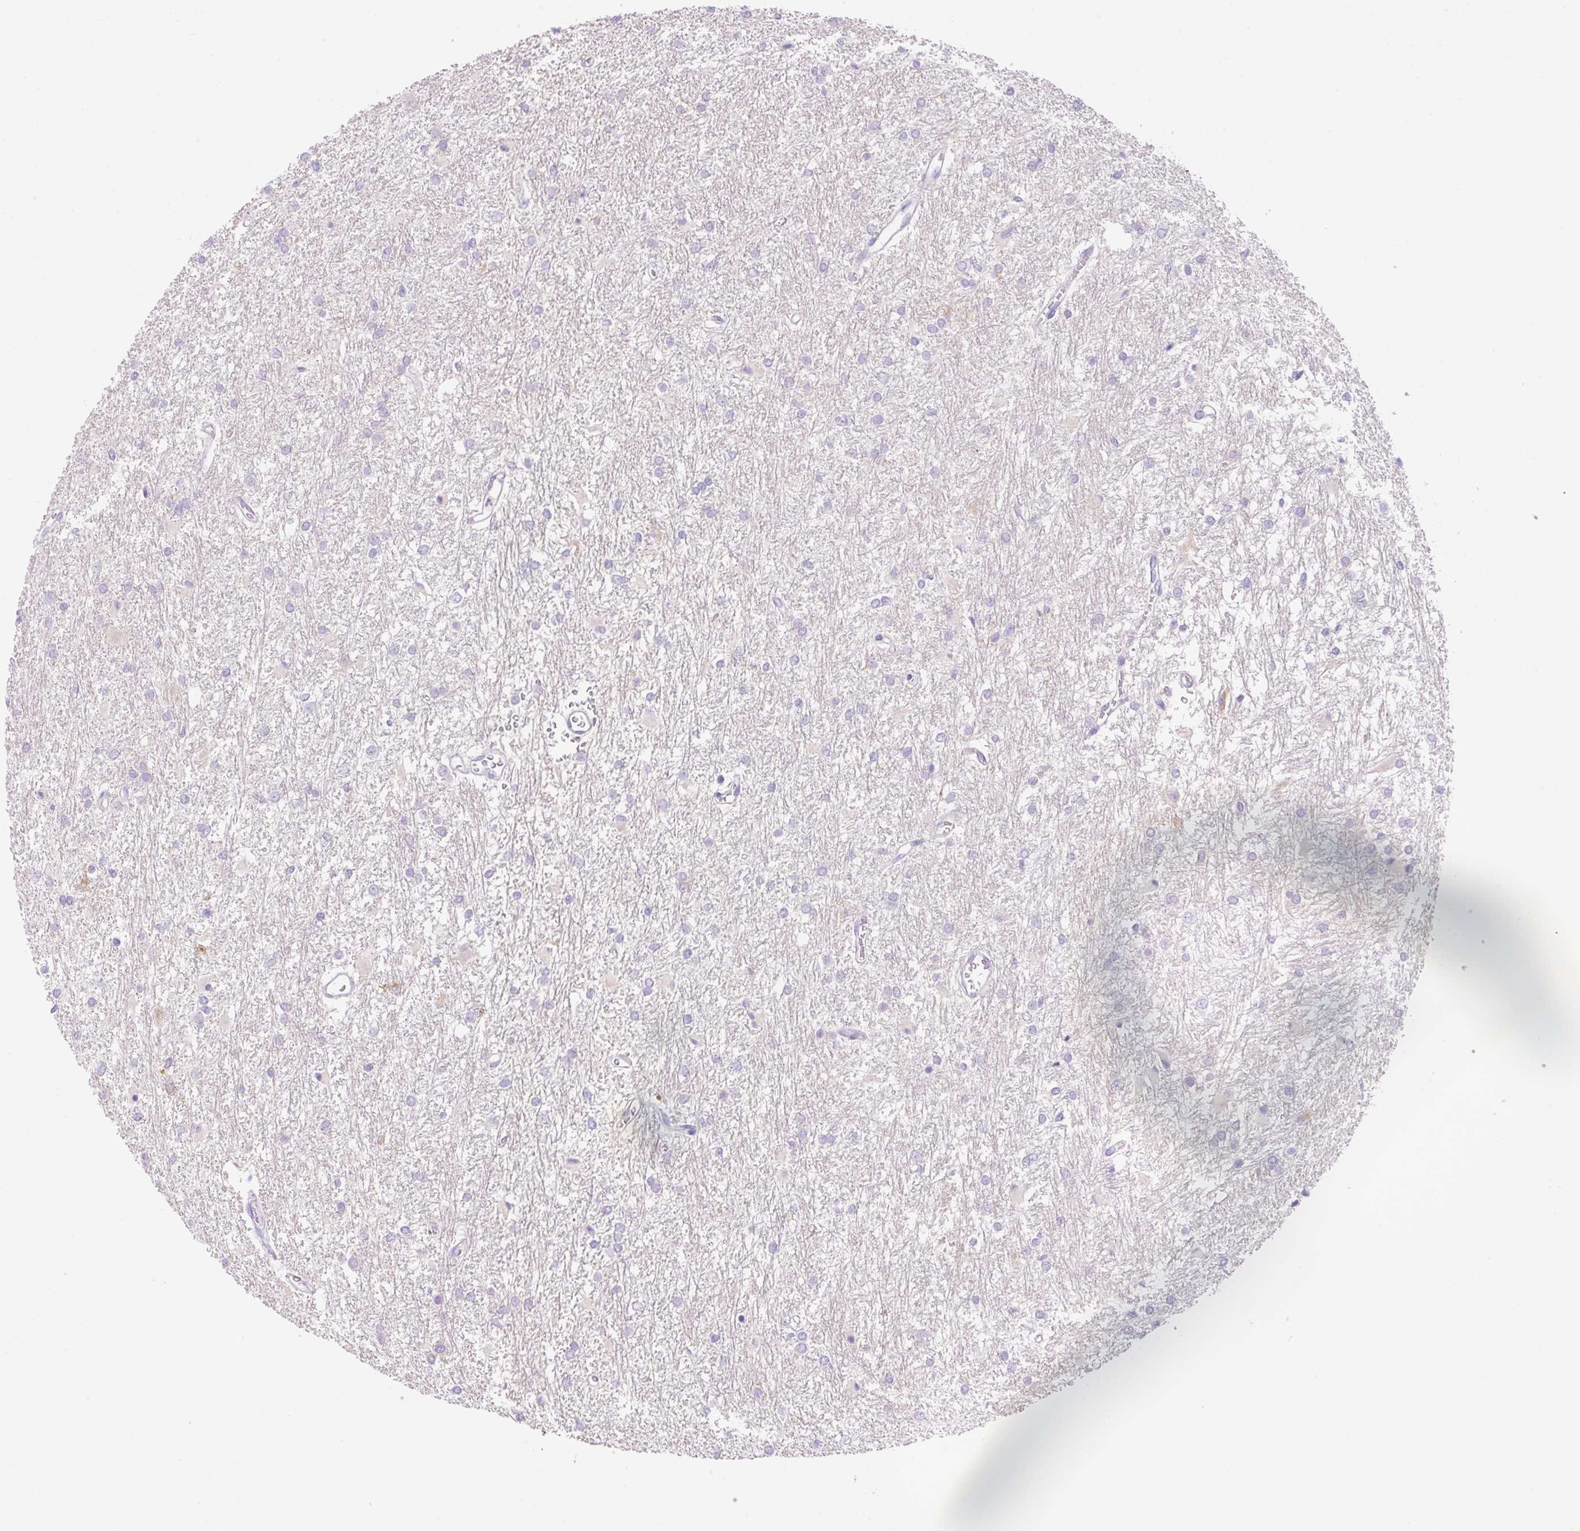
{"staining": {"intensity": "negative", "quantity": "none", "location": "none"}, "tissue": "glioma", "cell_type": "Tumor cells", "image_type": "cancer", "snomed": [{"axis": "morphology", "description": "Glioma, malignant, High grade"}, {"axis": "topography", "description": "Brain"}], "caption": "High power microscopy micrograph of an immunohistochemistry (IHC) histopathology image of glioma, revealing no significant expression in tumor cells.", "gene": "NDST3", "patient": {"sex": "female", "age": 50}}